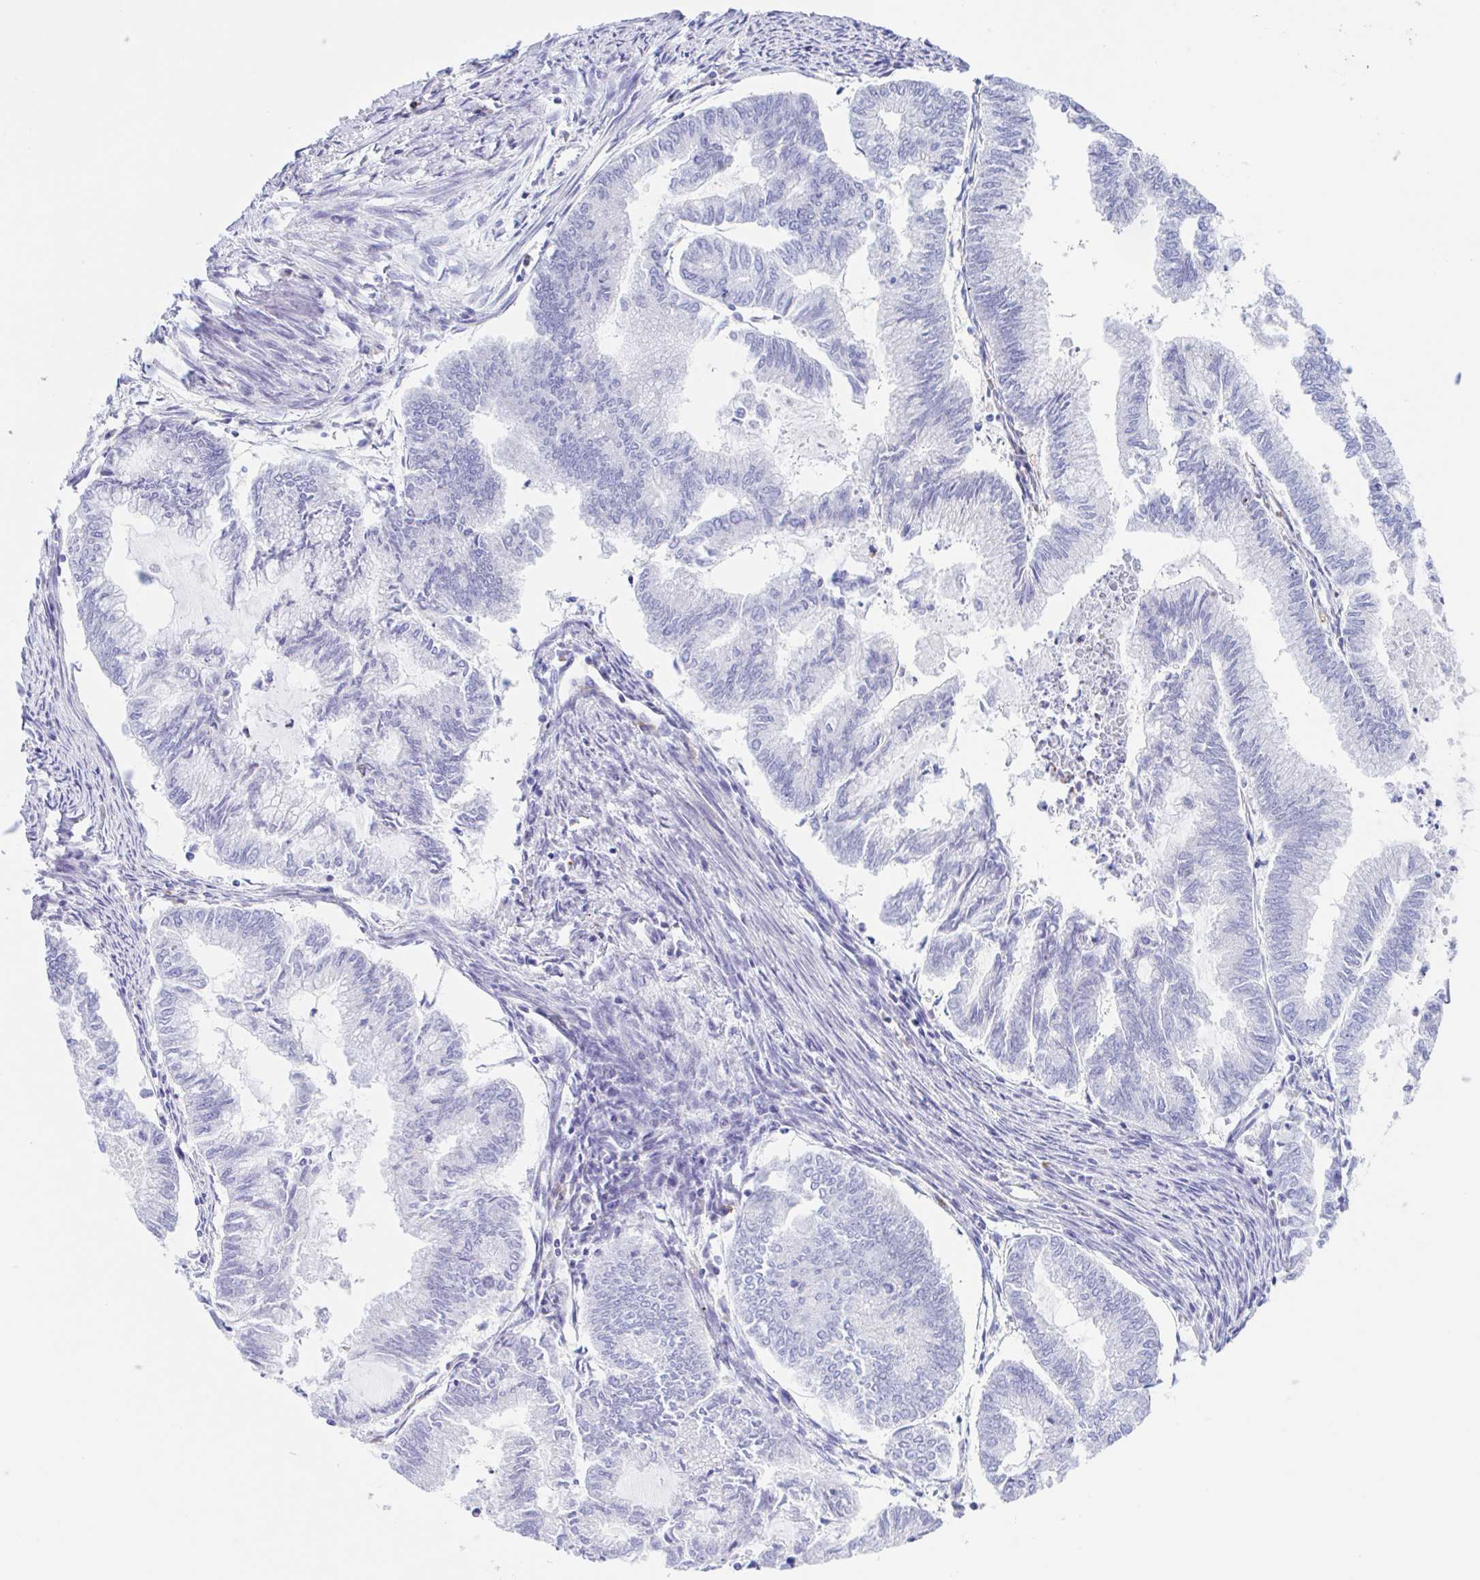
{"staining": {"intensity": "negative", "quantity": "none", "location": "none"}, "tissue": "endometrial cancer", "cell_type": "Tumor cells", "image_type": "cancer", "snomed": [{"axis": "morphology", "description": "Adenocarcinoma, NOS"}, {"axis": "topography", "description": "Endometrium"}], "caption": "This is an IHC micrograph of human endometrial cancer (adenocarcinoma). There is no expression in tumor cells.", "gene": "ANKRD9", "patient": {"sex": "female", "age": 79}}